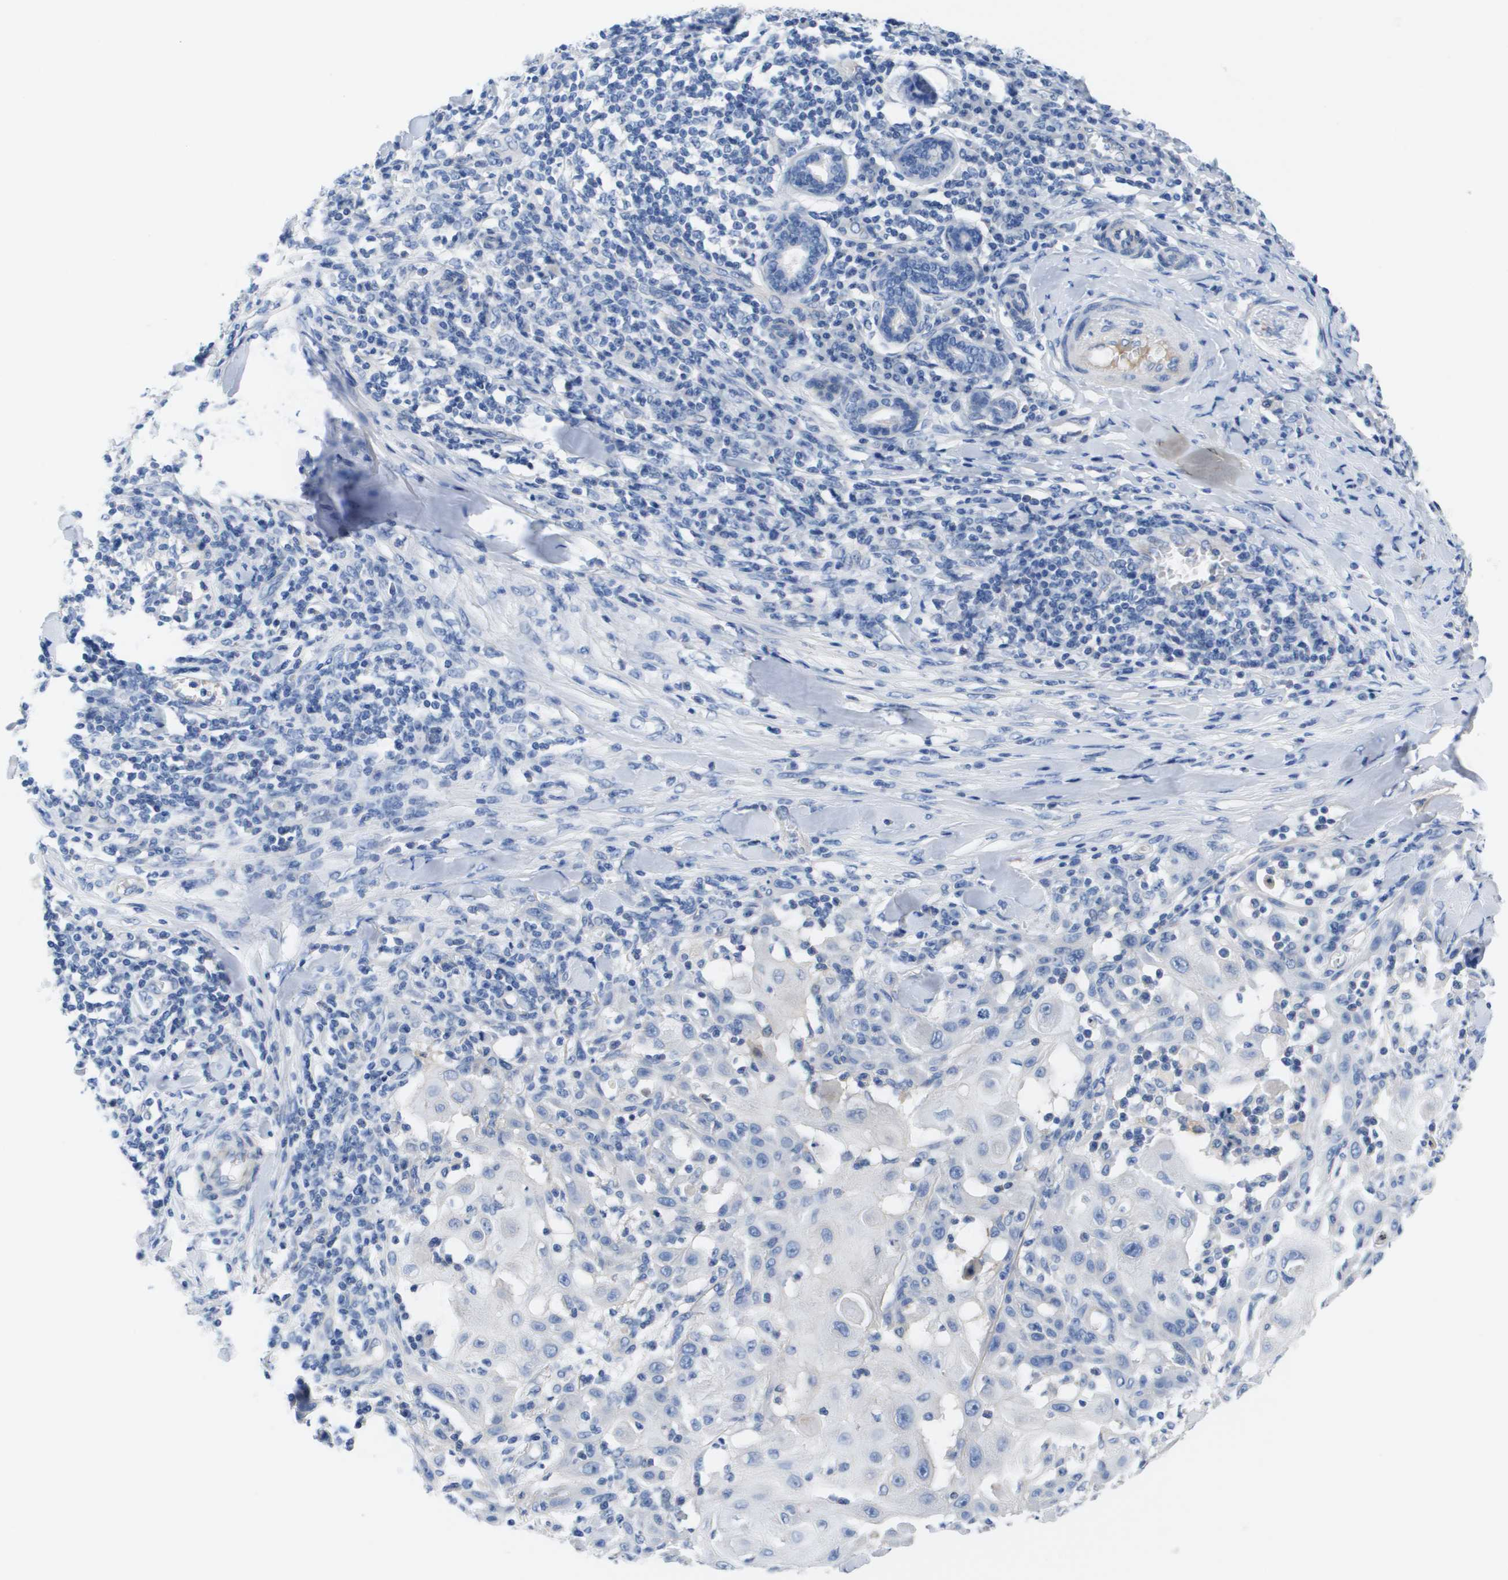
{"staining": {"intensity": "negative", "quantity": "none", "location": "none"}, "tissue": "skin cancer", "cell_type": "Tumor cells", "image_type": "cancer", "snomed": [{"axis": "morphology", "description": "Squamous cell carcinoma in situ, NOS"}, {"axis": "morphology", "description": "Squamous cell carcinoma, NOS"}, {"axis": "topography", "description": "Skin"}], "caption": "DAB (3,3'-diaminobenzidine) immunohistochemical staining of human skin cancer (squamous cell carcinoma) demonstrates no significant positivity in tumor cells.", "gene": "APOA1", "patient": {"sex": "male", "age": 93}}